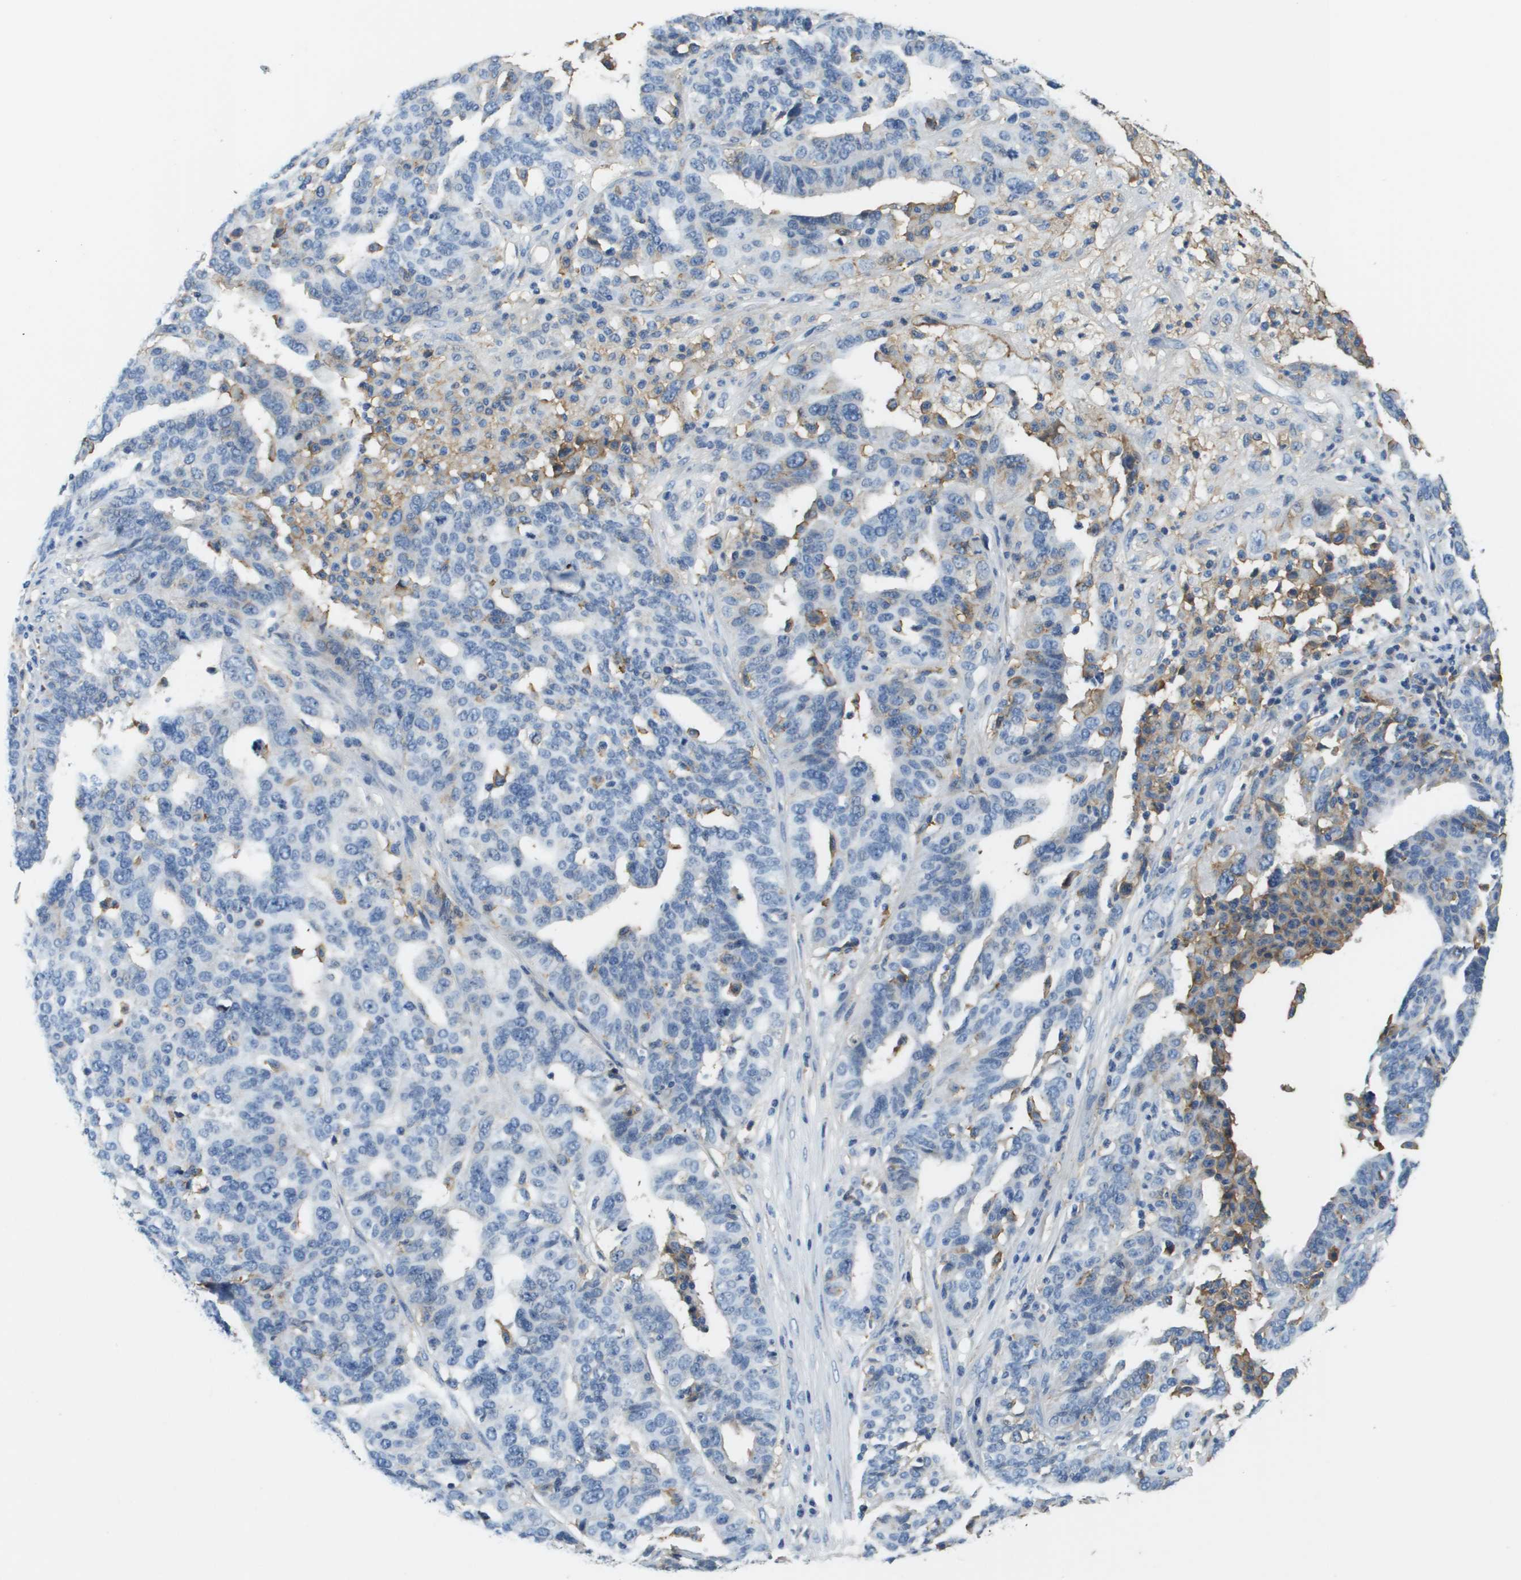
{"staining": {"intensity": "weak", "quantity": "<25%", "location": "cytoplasmic/membranous"}, "tissue": "ovarian cancer", "cell_type": "Tumor cells", "image_type": "cancer", "snomed": [{"axis": "morphology", "description": "Cystadenocarcinoma, serous, NOS"}, {"axis": "topography", "description": "Ovary"}], "caption": "Immunohistochemistry (IHC) micrograph of neoplastic tissue: ovarian serous cystadenocarcinoma stained with DAB (3,3'-diaminobenzidine) shows no significant protein positivity in tumor cells. (Brightfield microscopy of DAB (3,3'-diaminobenzidine) IHC at high magnification).", "gene": "SLC16A3", "patient": {"sex": "female", "age": 59}}